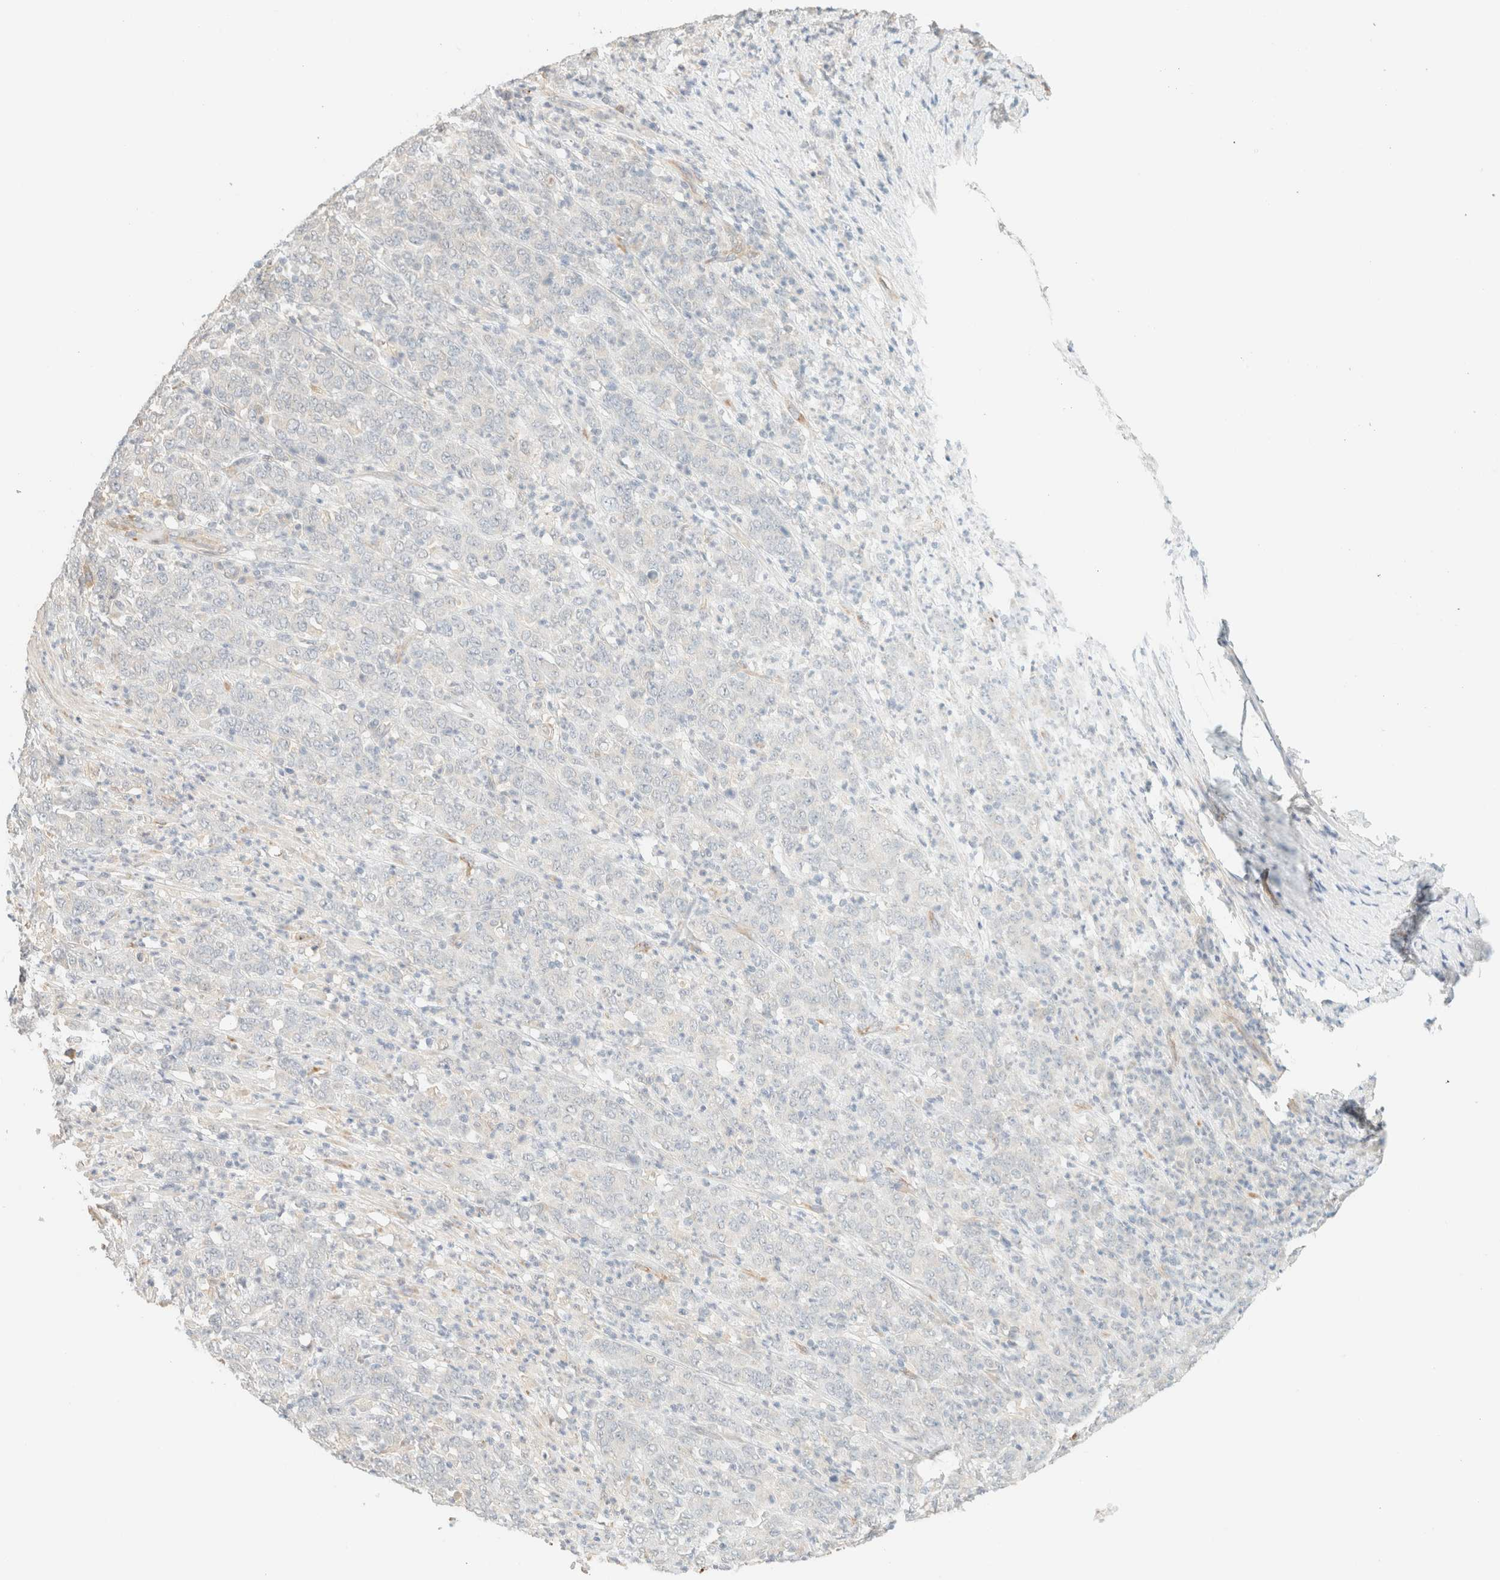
{"staining": {"intensity": "negative", "quantity": "none", "location": "none"}, "tissue": "stomach cancer", "cell_type": "Tumor cells", "image_type": "cancer", "snomed": [{"axis": "morphology", "description": "Adenocarcinoma, NOS"}, {"axis": "topography", "description": "Stomach, lower"}], "caption": "Tumor cells show no significant protein expression in stomach cancer.", "gene": "SPARCL1", "patient": {"sex": "female", "age": 71}}